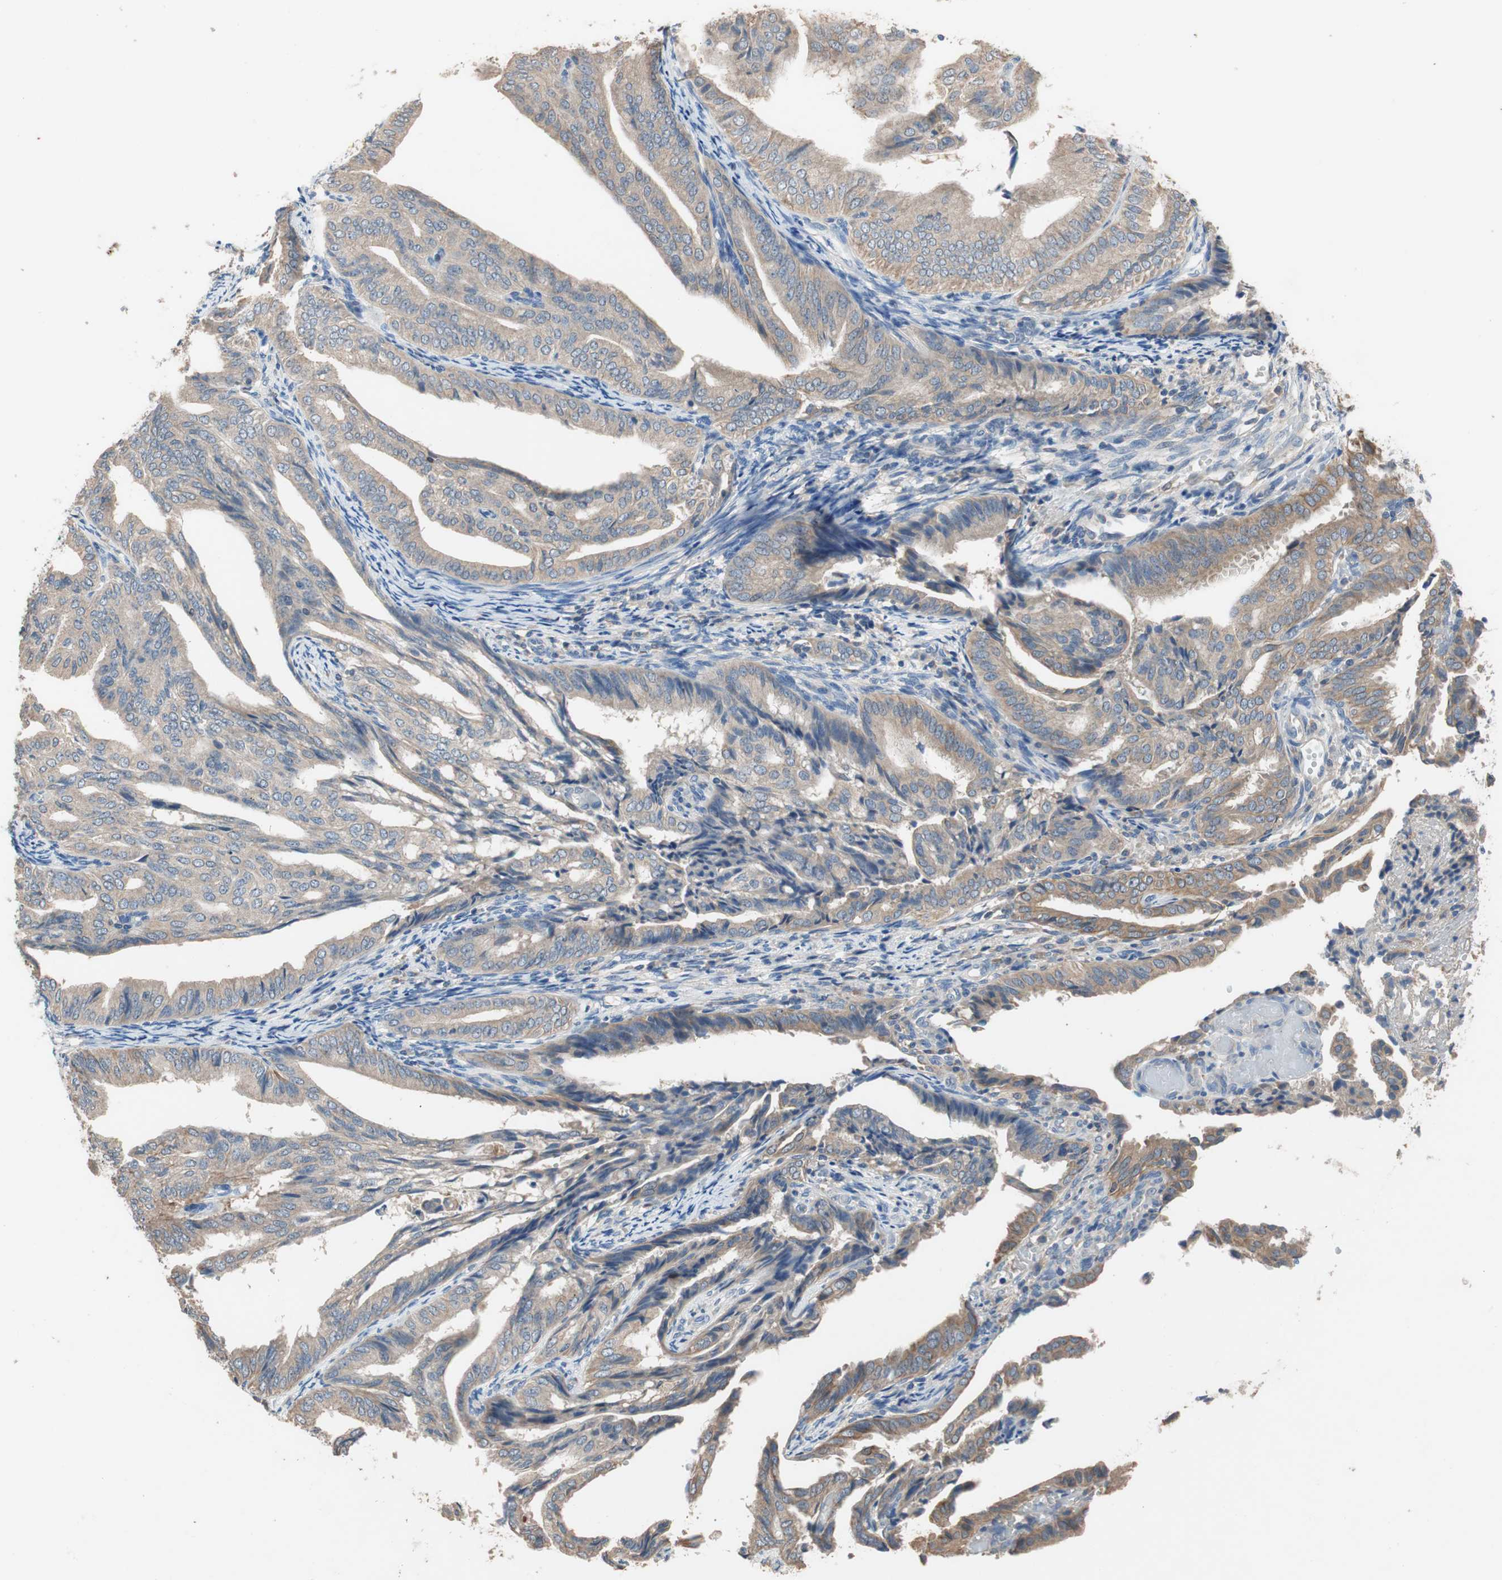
{"staining": {"intensity": "weak", "quantity": ">75%", "location": "cytoplasmic/membranous"}, "tissue": "endometrial cancer", "cell_type": "Tumor cells", "image_type": "cancer", "snomed": [{"axis": "morphology", "description": "Adenocarcinoma, NOS"}, {"axis": "topography", "description": "Endometrium"}], "caption": "Immunohistochemical staining of human endometrial cancer exhibits low levels of weak cytoplasmic/membranous expression in about >75% of tumor cells.", "gene": "ADAP1", "patient": {"sex": "female", "age": 58}}